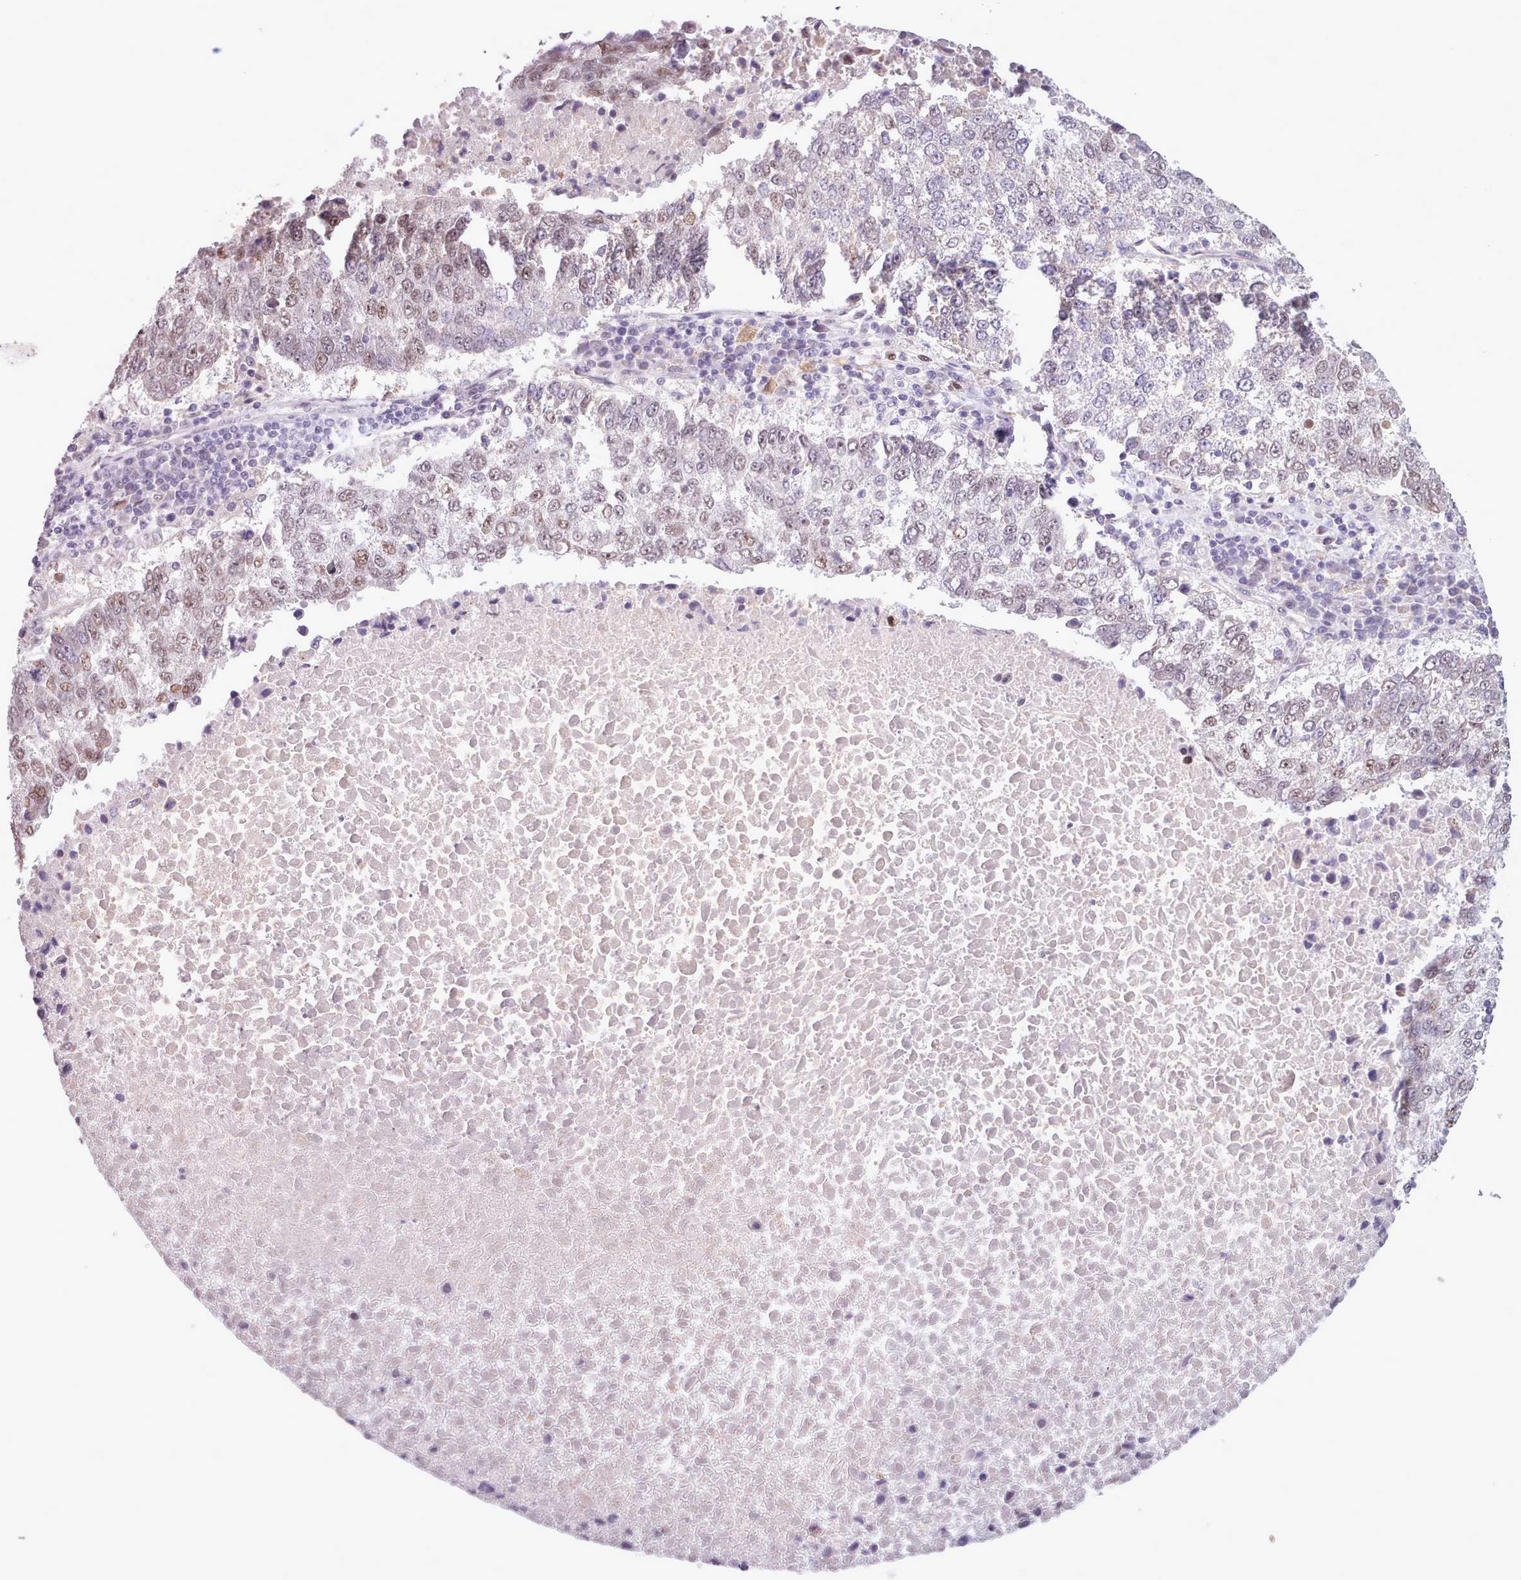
{"staining": {"intensity": "weak", "quantity": ">75%", "location": "nuclear"}, "tissue": "lung cancer", "cell_type": "Tumor cells", "image_type": "cancer", "snomed": [{"axis": "morphology", "description": "Squamous cell carcinoma, NOS"}, {"axis": "topography", "description": "Lung"}], "caption": "This is a histology image of IHC staining of lung cancer, which shows weak expression in the nuclear of tumor cells.", "gene": "SLURP1", "patient": {"sex": "male", "age": 73}}